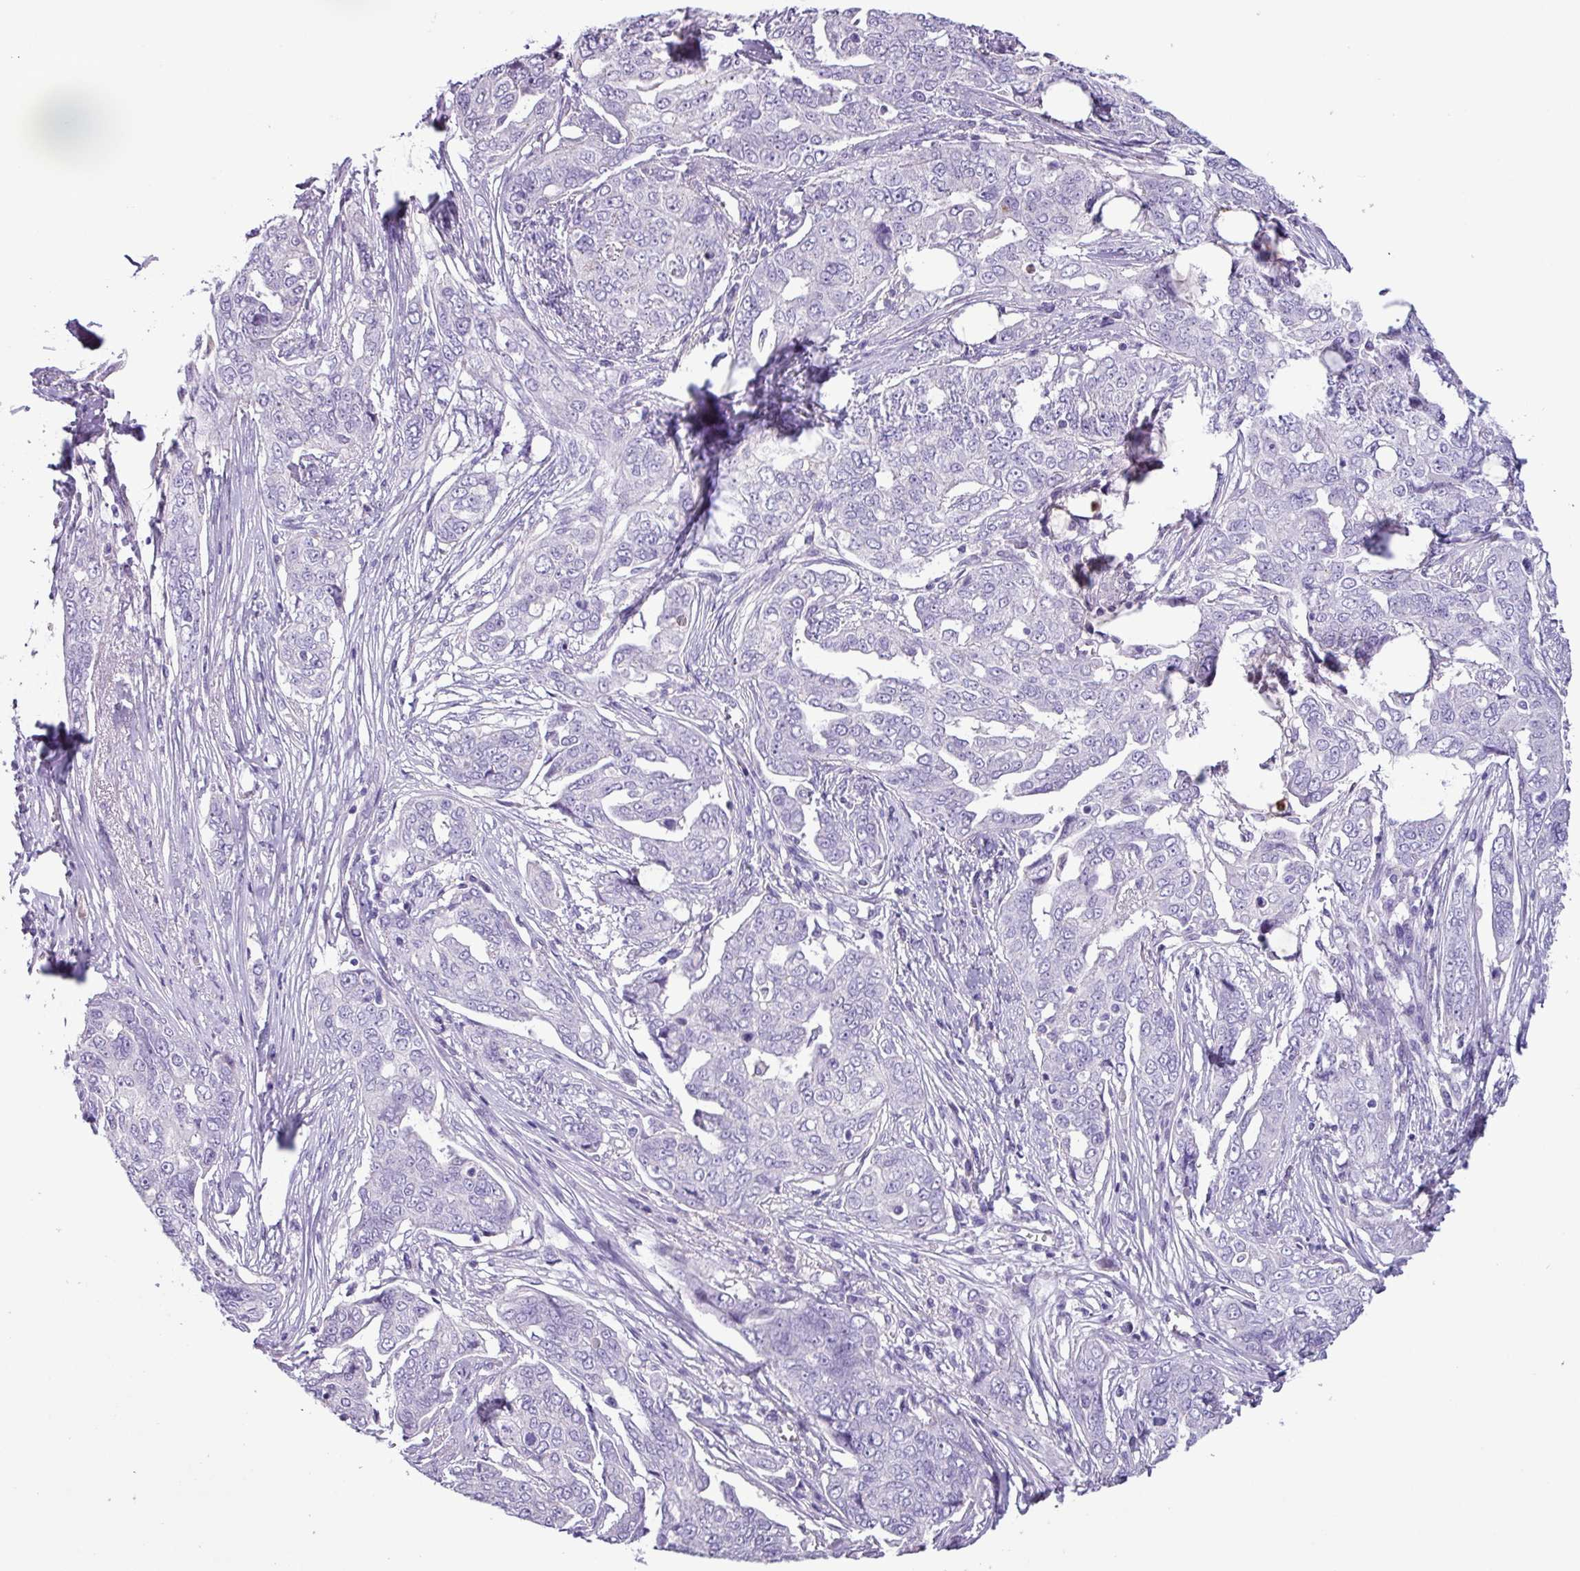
{"staining": {"intensity": "negative", "quantity": "none", "location": "none"}, "tissue": "ovarian cancer", "cell_type": "Tumor cells", "image_type": "cancer", "snomed": [{"axis": "morphology", "description": "Carcinoma, endometroid"}, {"axis": "topography", "description": "Ovary"}], "caption": "A histopathology image of ovarian cancer stained for a protein shows no brown staining in tumor cells. Brightfield microscopy of immunohistochemistry (IHC) stained with DAB (brown) and hematoxylin (blue), captured at high magnification.", "gene": "CYSTM1", "patient": {"sex": "female", "age": 70}}